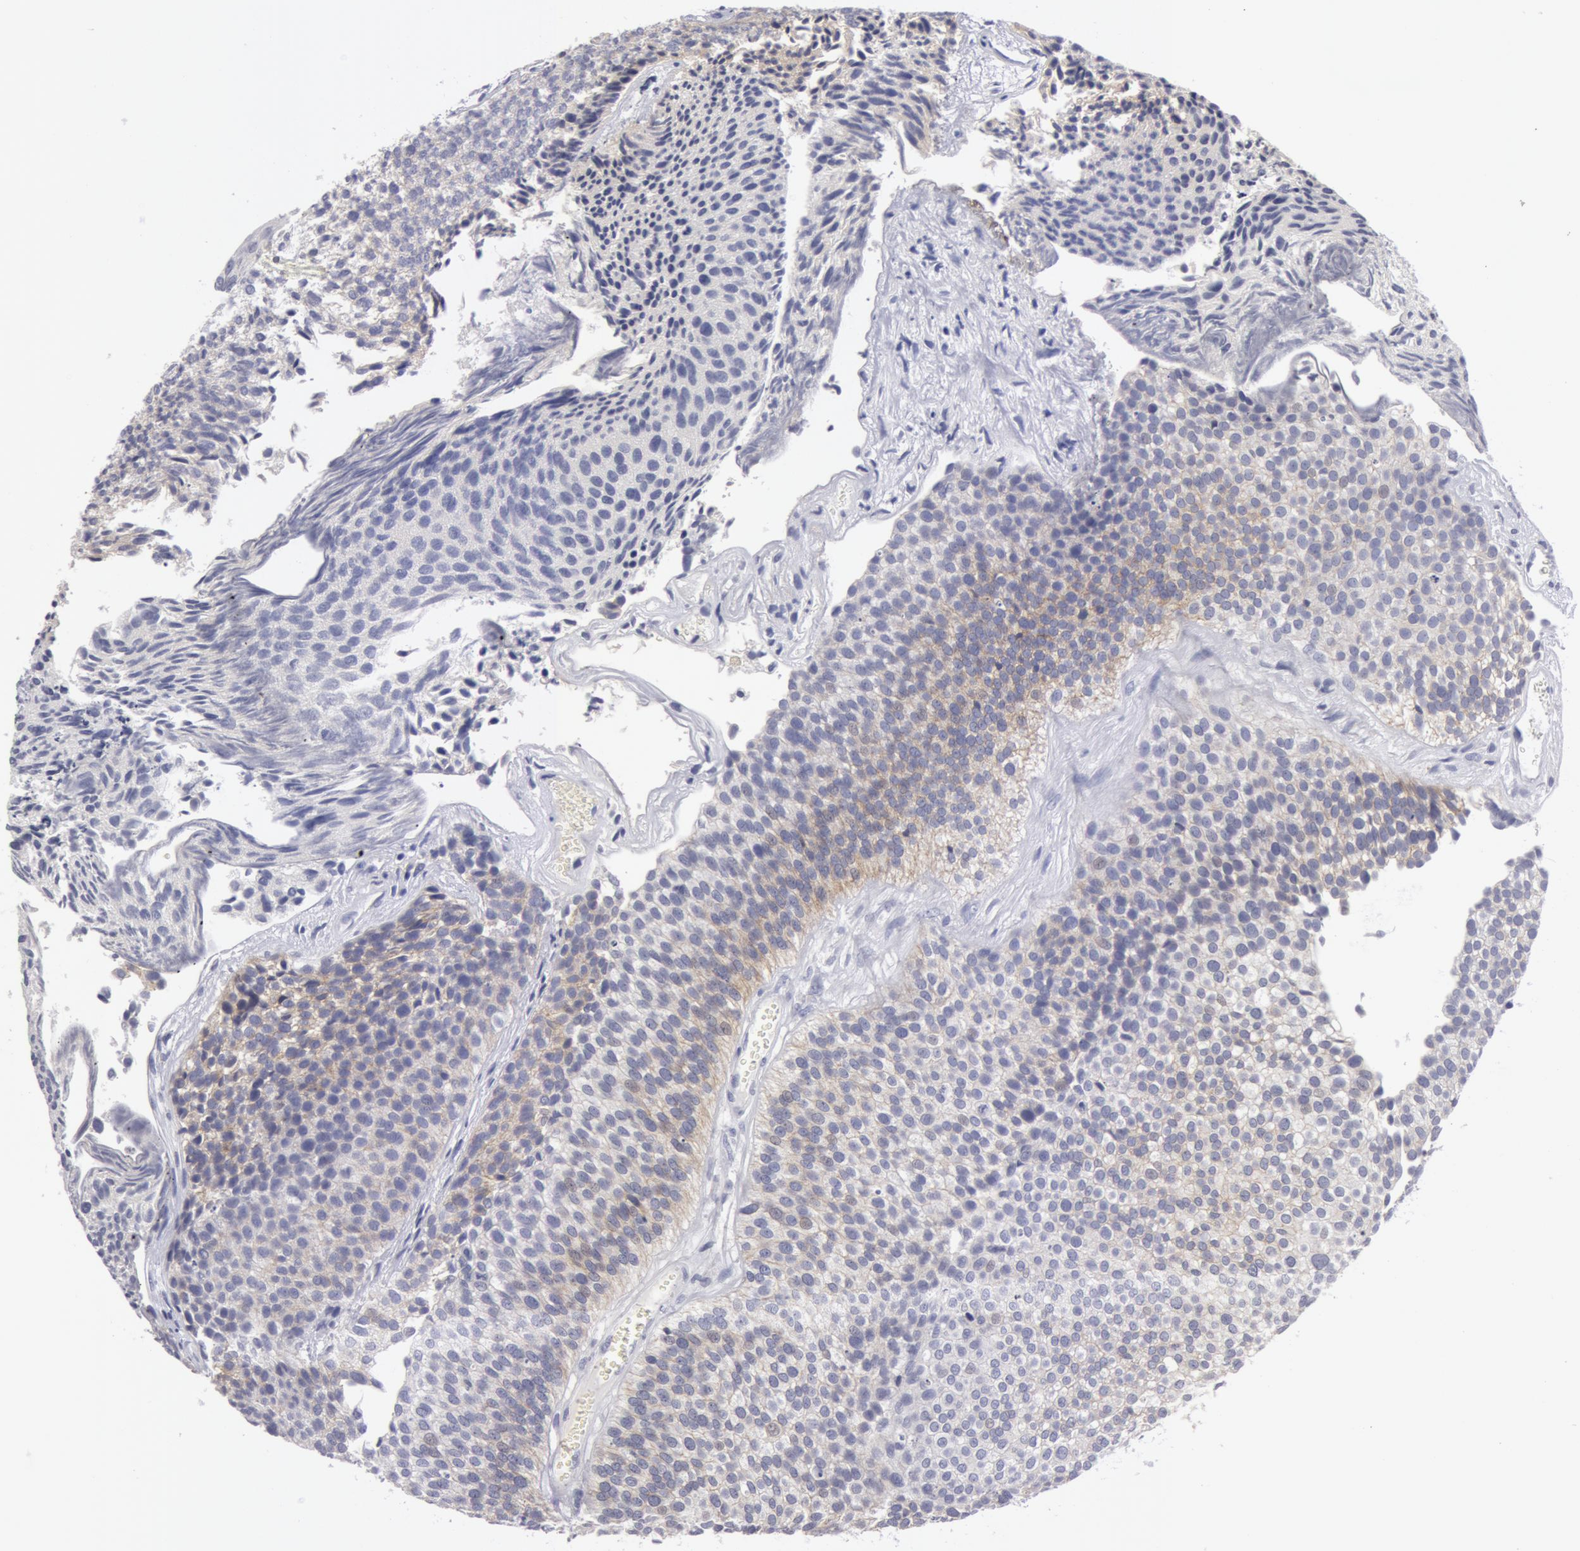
{"staining": {"intensity": "weak", "quantity": "25%-75%", "location": "cytoplasmic/membranous"}, "tissue": "urothelial cancer", "cell_type": "Tumor cells", "image_type": "cancer", "snomed": [{"axis": "morphology", "description": "Urothelial carcinoma, Low grade"}, {"axis": "topography", "description": "Urinary bladder"}], "caption": "Human urothelial carcinoma (low-grade) stained with a brown dye reveals weak cytoplasmic/membranous positive staining in about 25%-75% of tumor cells.", "gene": "NLGN4X", "patient": {"sex": "male", "age": 84}}